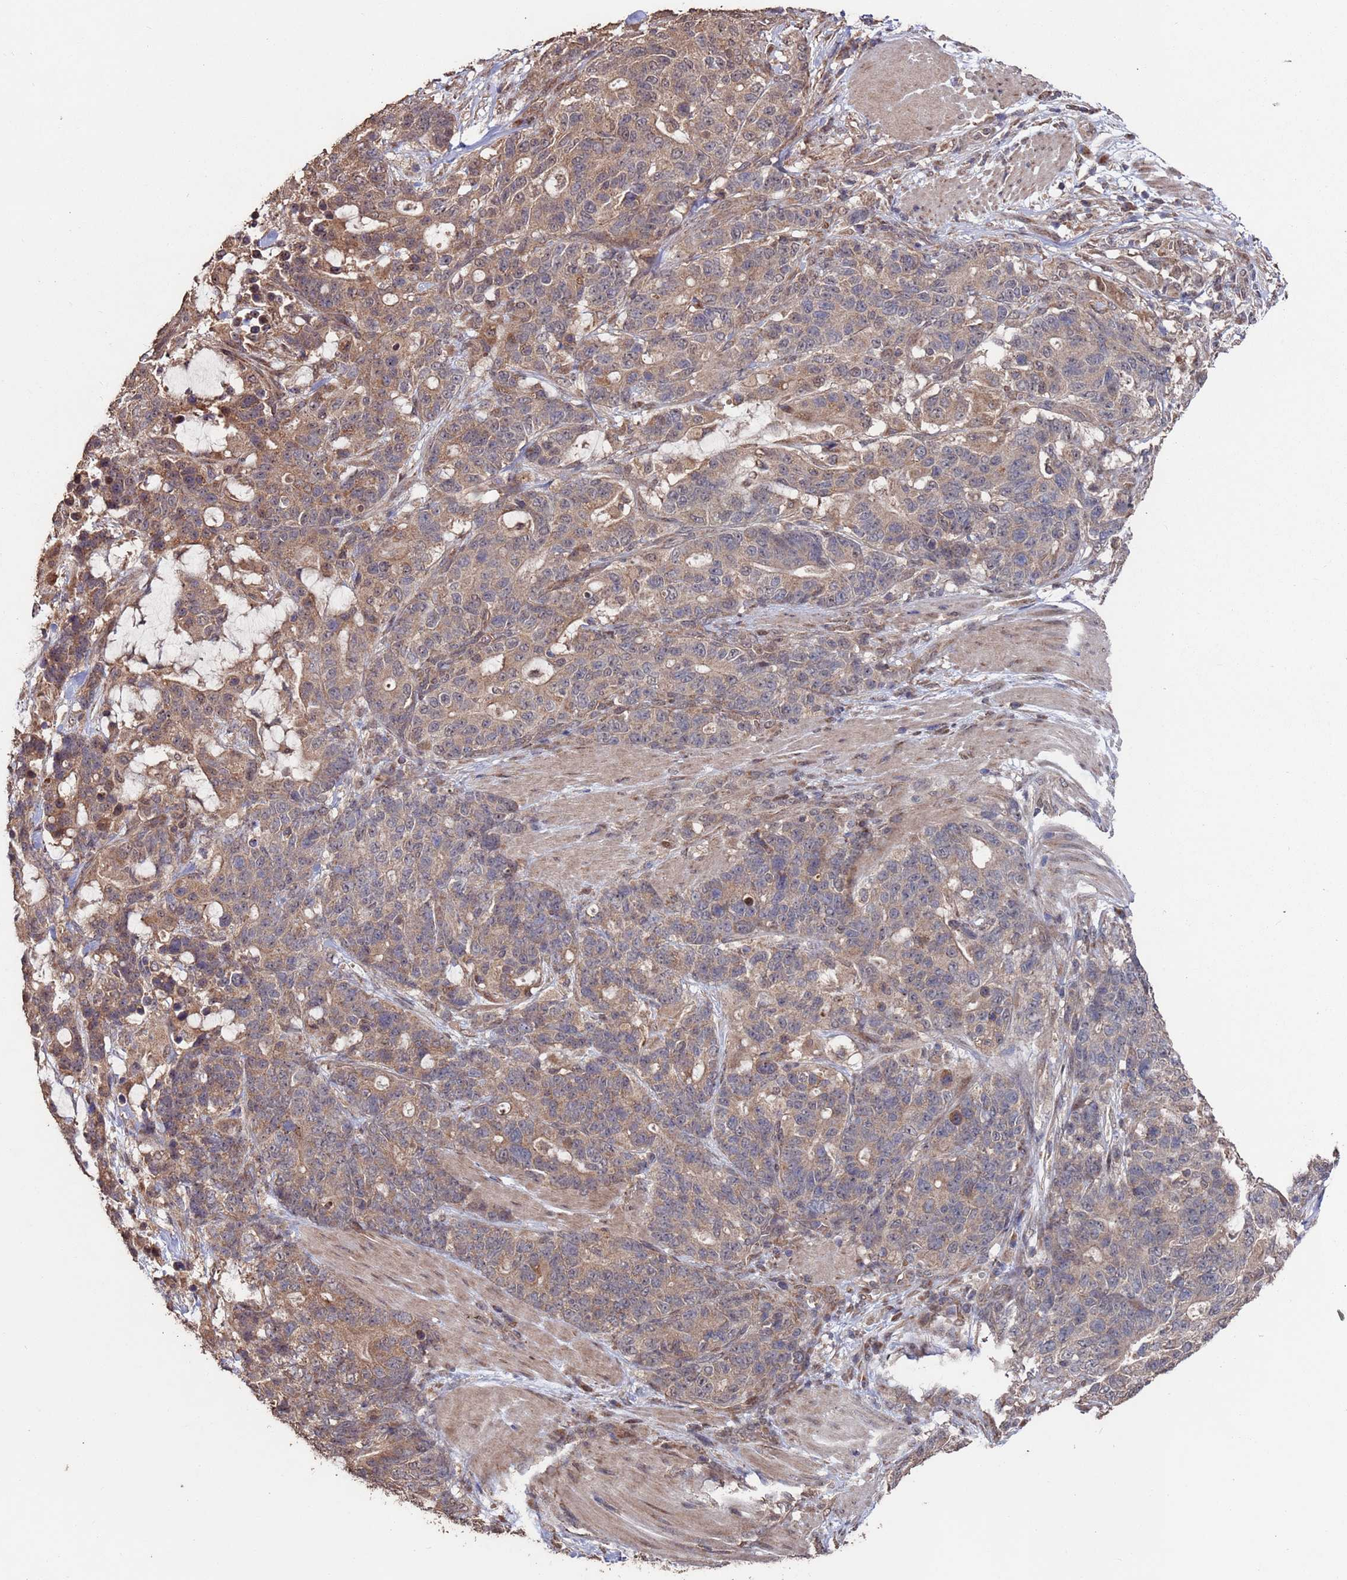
{"staining": {"intensity": "weak", "quantity": ">75%", "location": "cytoplasmic/membranous"}, "tissue": "stomach cancer", "cell_type": "Tumor cells", "image_type": "cancer", "snomed": [{"axis": "morphology", "description": "Normal tissue, NOS"}, {"axis": "morphology", "description": "Adenocarcinoma, NOS"}, {"axis": "topography", "description": "Stomach"}], "caption": "Stomach adenocarcinoma stained with immunohistochemistry (IHC) exhibits weak cytoplasmic/membranous staining in about >75% of tumor cells. The staining was performed using DAB, with brown indicating positive protein expression. Nuclei are stained blue with hematoxylin.", "gene": "PRR7", "patient": {"sex": "female", "age": 64}}